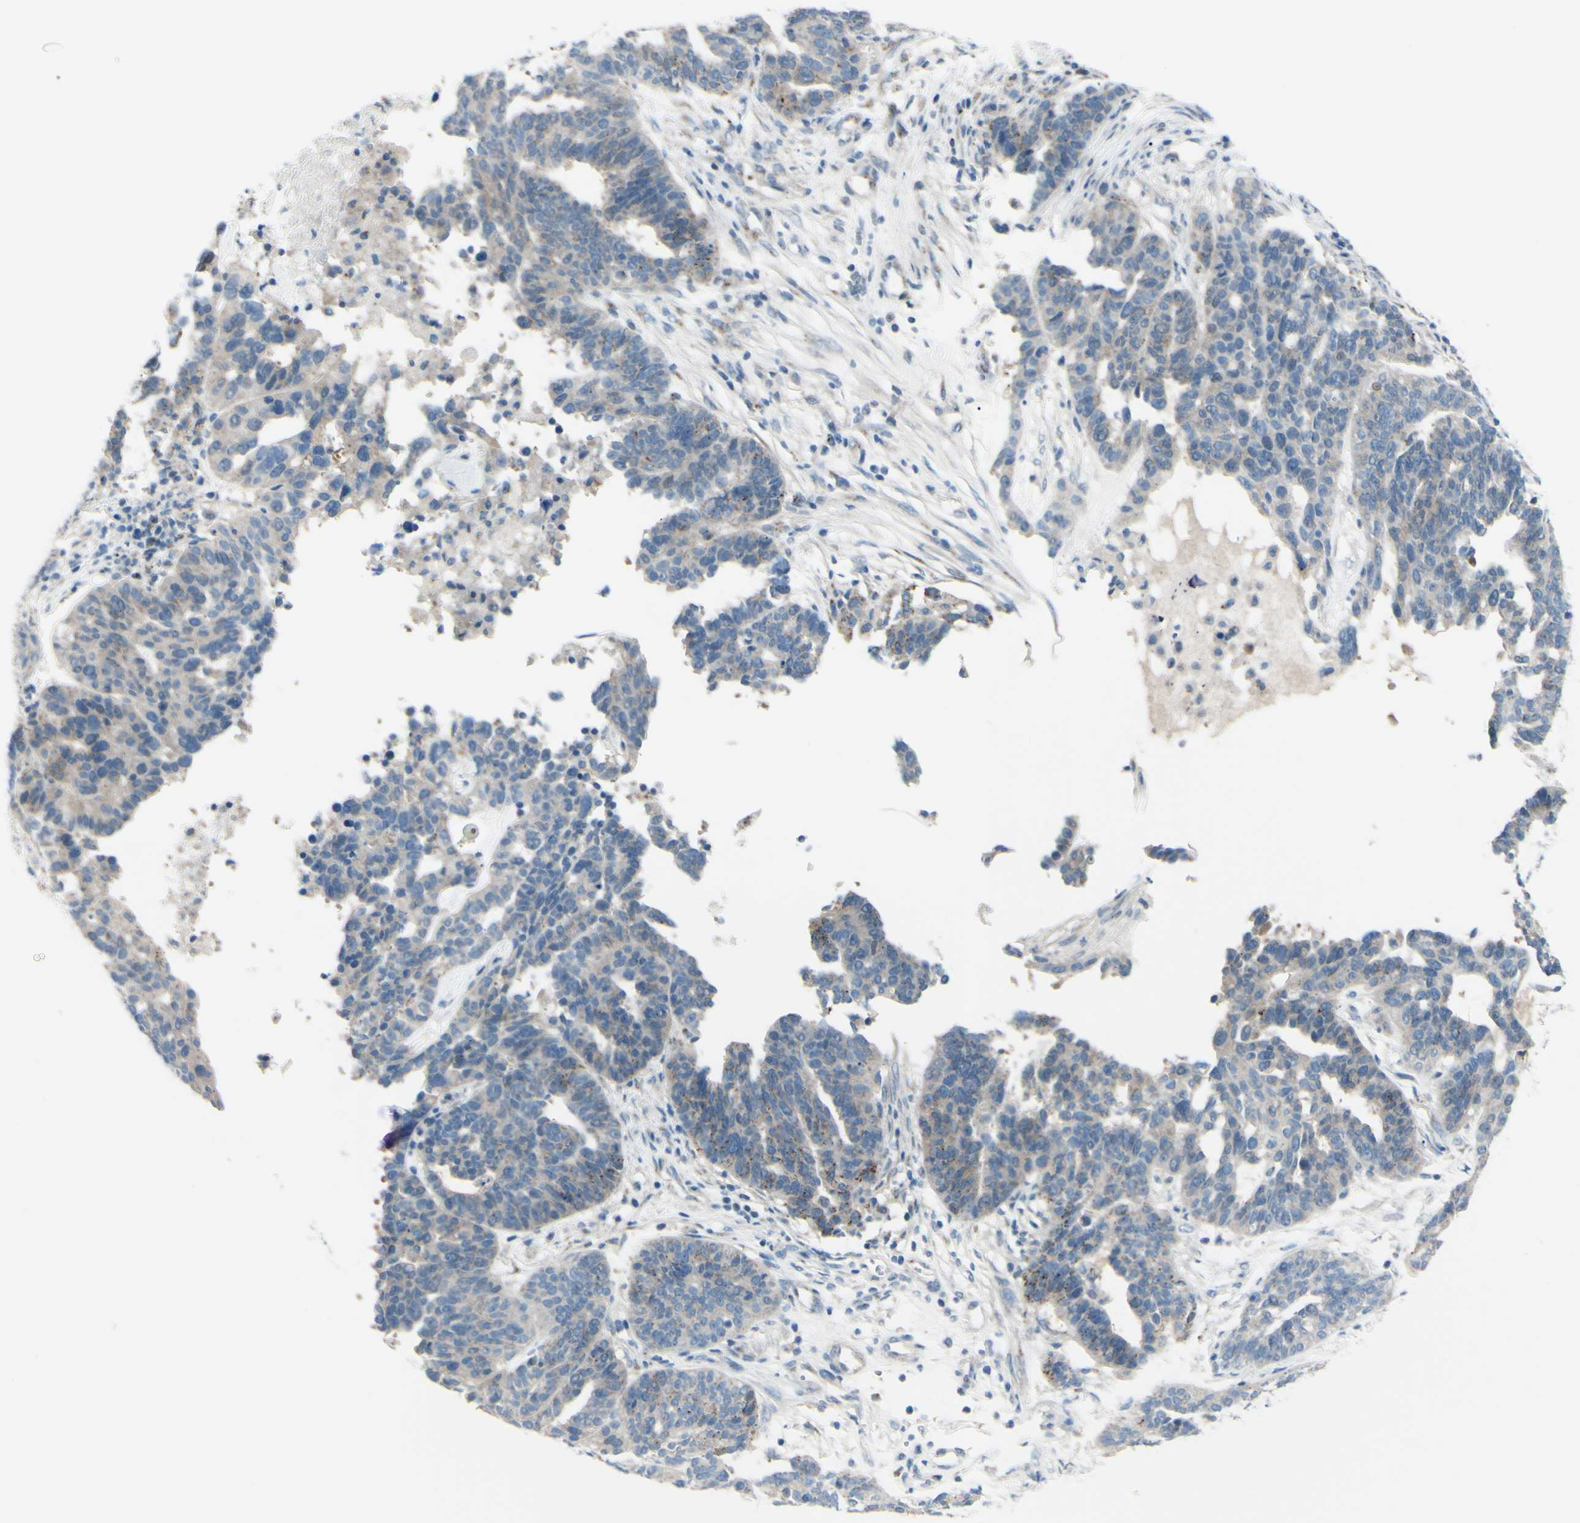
{"staining": {"intensity": "weak", "quantity": "25%-75%", "location": "cytoplasmic/membranous"}, "tissue": "ovarian cancer", "cell_type": "Tumor cells", "image_type": "cancer", "snomed": [{"axis": "morphology", "description": "Cystadenocarcinoma, serous, NOS"}, {"axis": "topography", "description": "Ovary"}], "caption": "Weak cytoplasmic/membranous protein expression is appreciated in about 25%-75% of tumor cells in serous cystadenocarcinoma (ovarian).", "gene": "B4GALT1", "patient": {"sex": "female", "age": 59}}